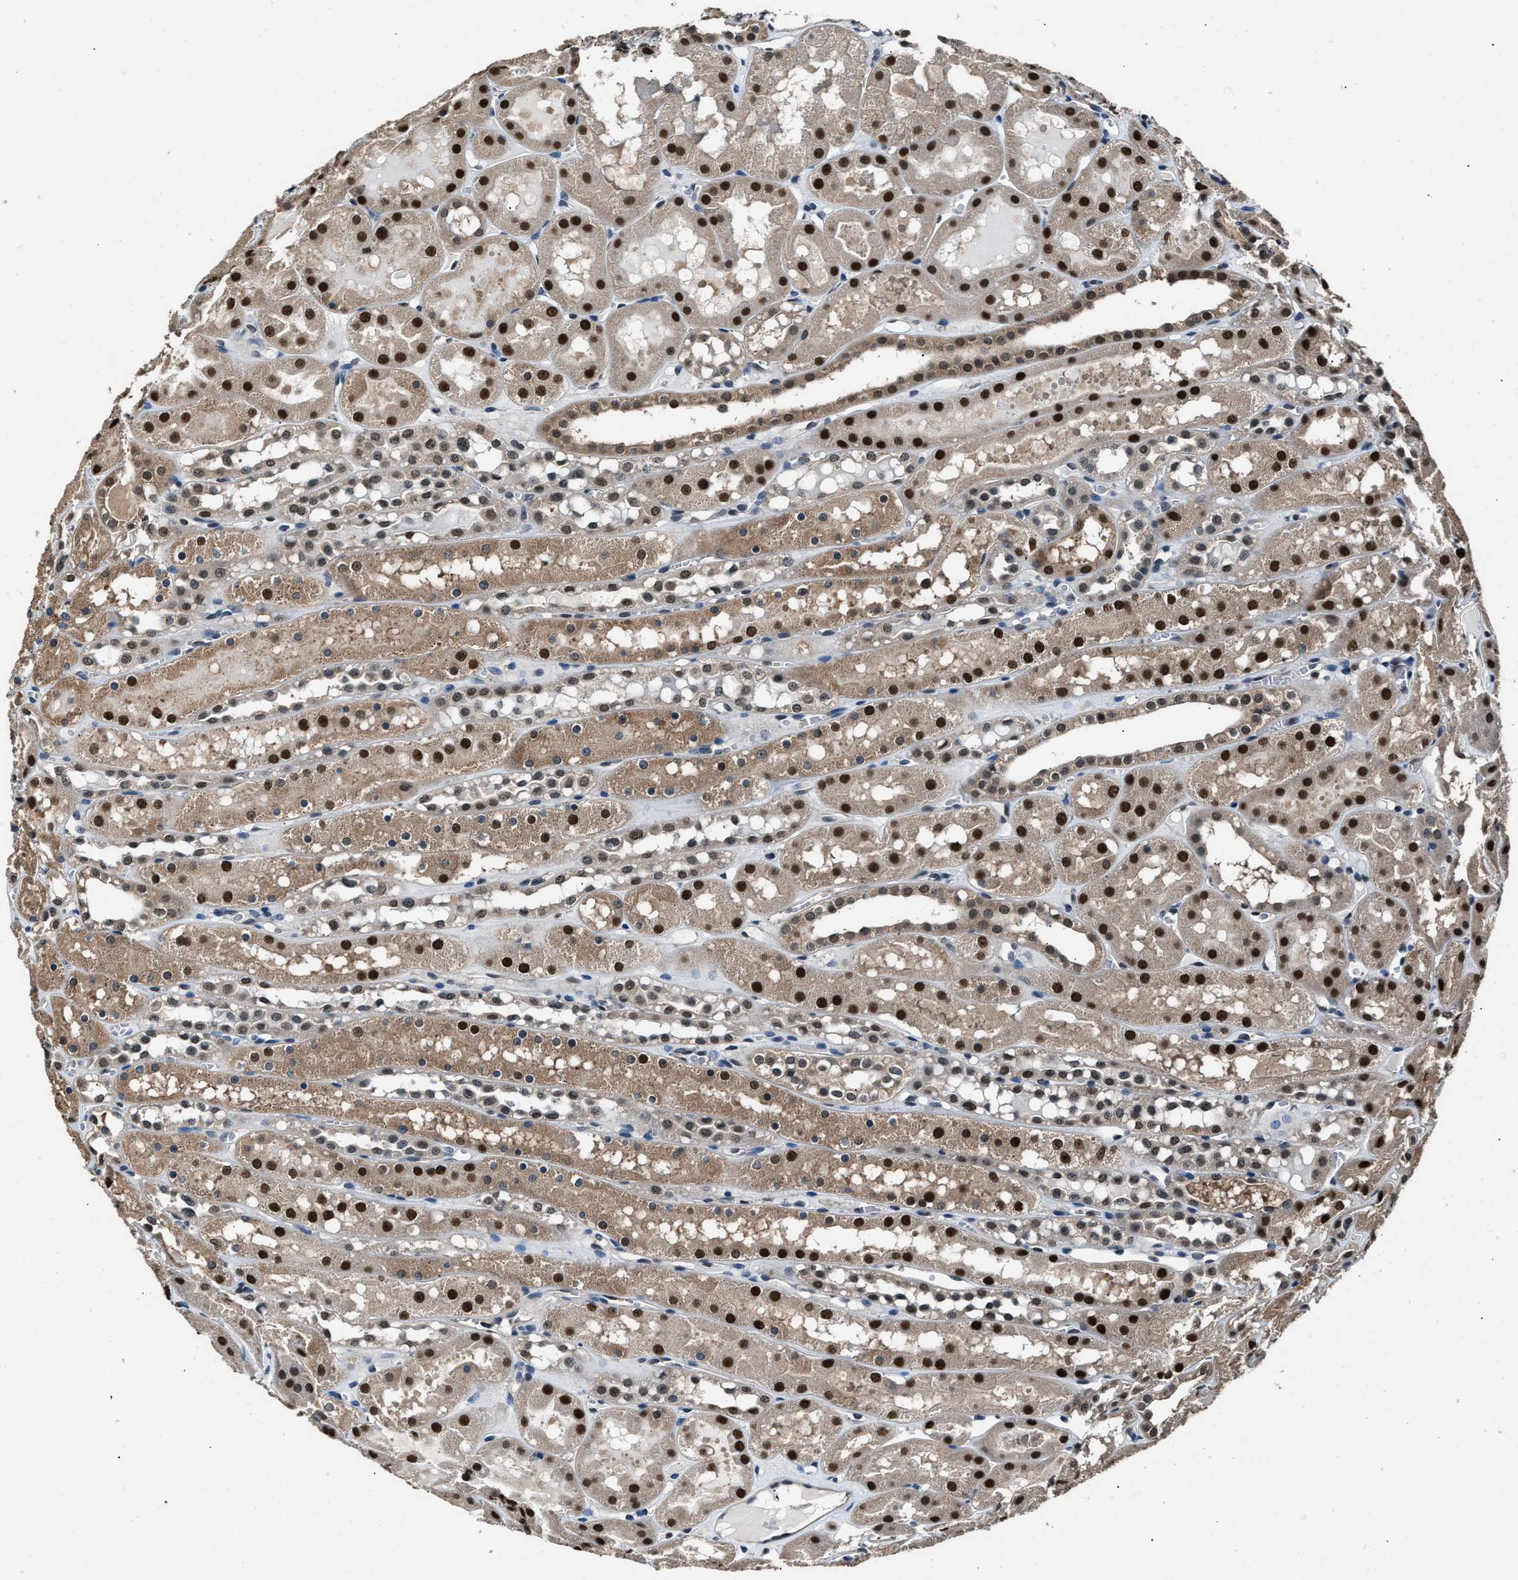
{"staining": {"intensity": "weak", "quantity": "<25%", "location": "cytoplasmic/membranous"}, "tissue": "kidney", "cell_type": "Cells in glomeruli", "image_type": "normal", "snomed": [{"axis": "morphology", "description": "Normal tissue, NOS"}, {"axis": "topography", "description": "Kidney"}, {"axis": "topography", "description": "Urinary bladder"}], "caption": "Immunohistochemical staining of benign kidney reveals no significant expression in cells in glomeruli.", "gene": "DFFA", "patient": {"sex": "male", "age": 16}}